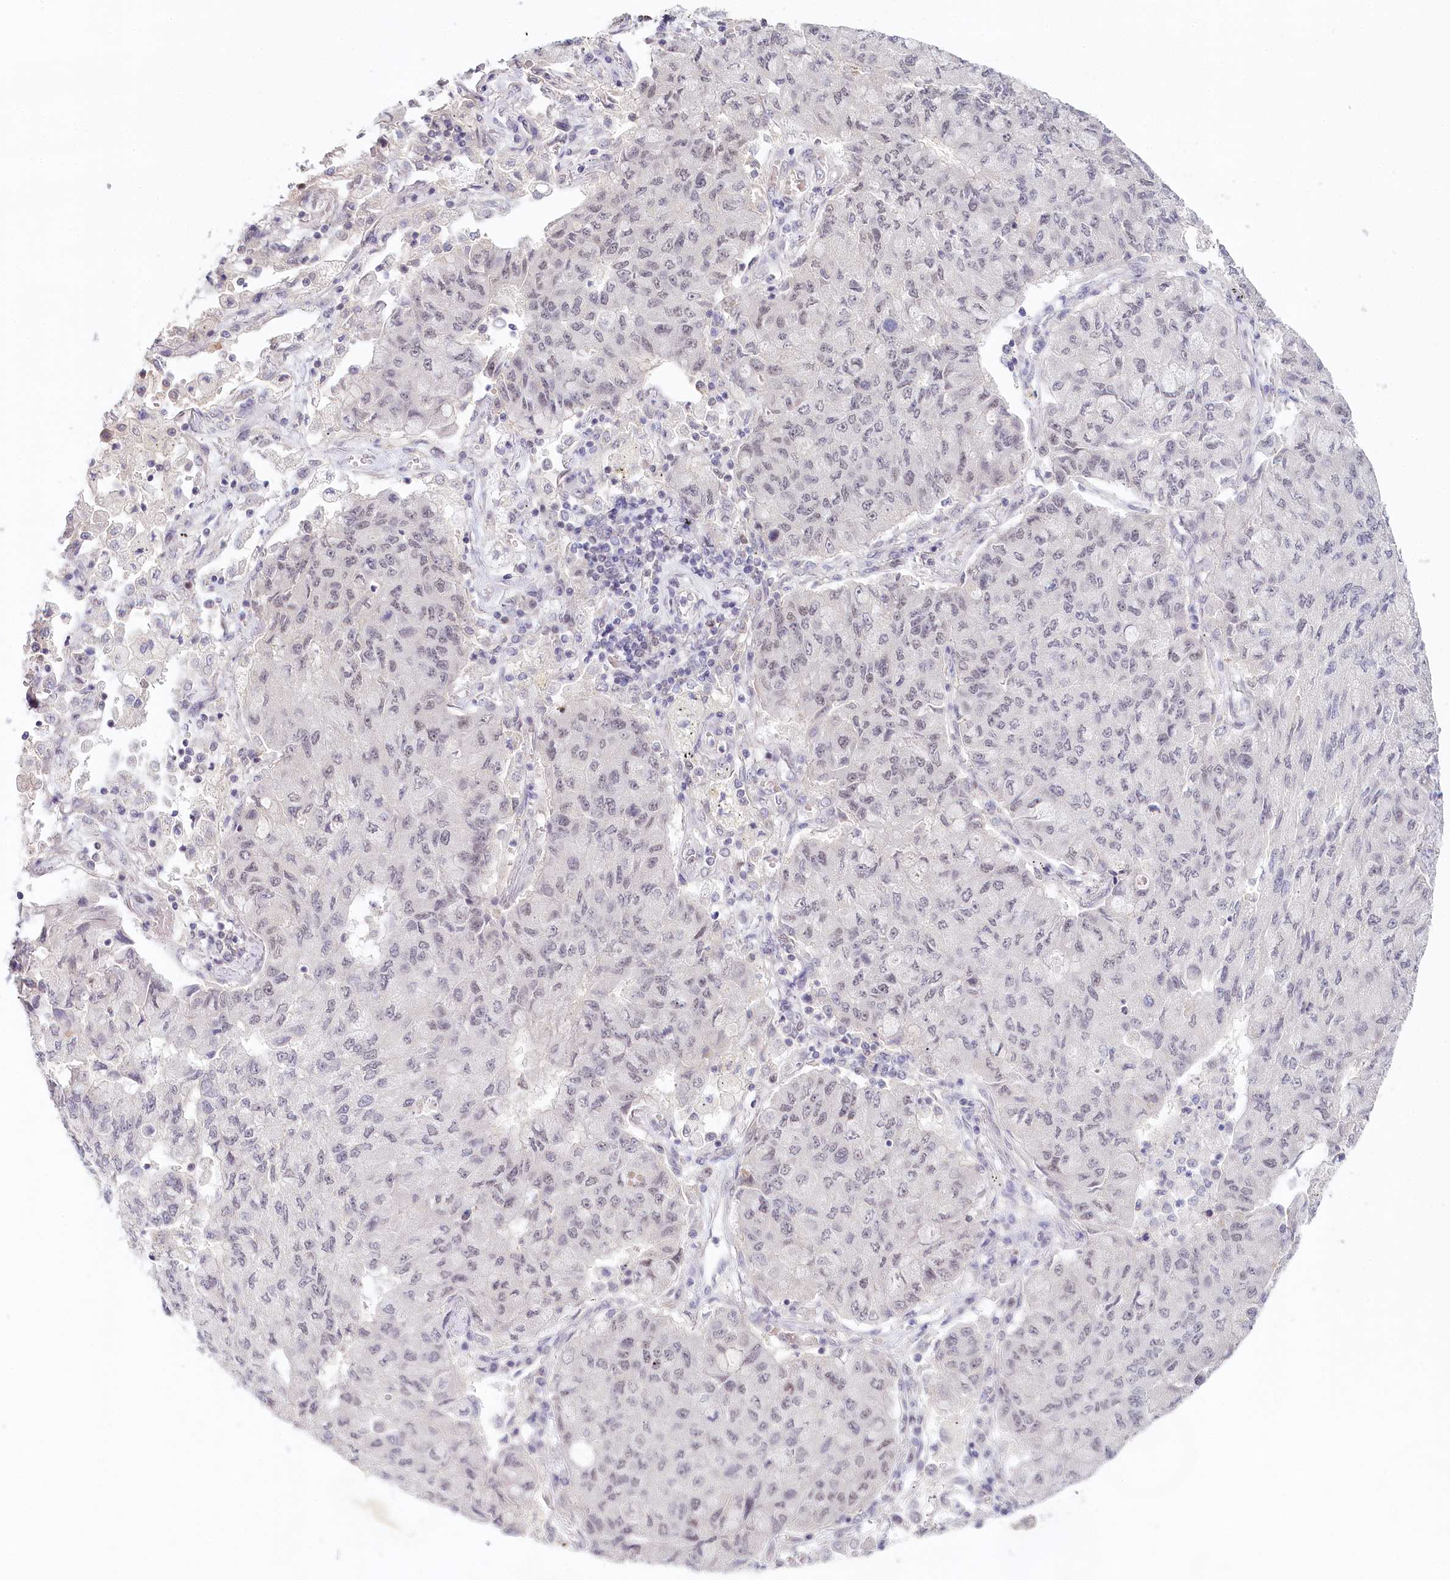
{"staining": {"intensity": "negative", "quantity": "none", "location": "none"}, "tissue": "lung cancer", "cell_type": "Tumor cells", "image_type": "cancer", "snomed": [{"axis": "morphology", "description": "Squamous cell carcinoma, NOS"}, {"axis": "topography", "description": "Lung"}], "caption": "Immunohistochemistry (IHC) image of neoplastic tissue: human squamous cell carcinoma (lung) stained with DAB displays no significant protein expression in tumor cells. The staining is performed using DAB (3,3'-diaminobenzidine) brown chromogen with nuclei counter-stained in using hematoxylin.", "gene": "AMTN", "patient": {"sex": "male", "age": 74}}